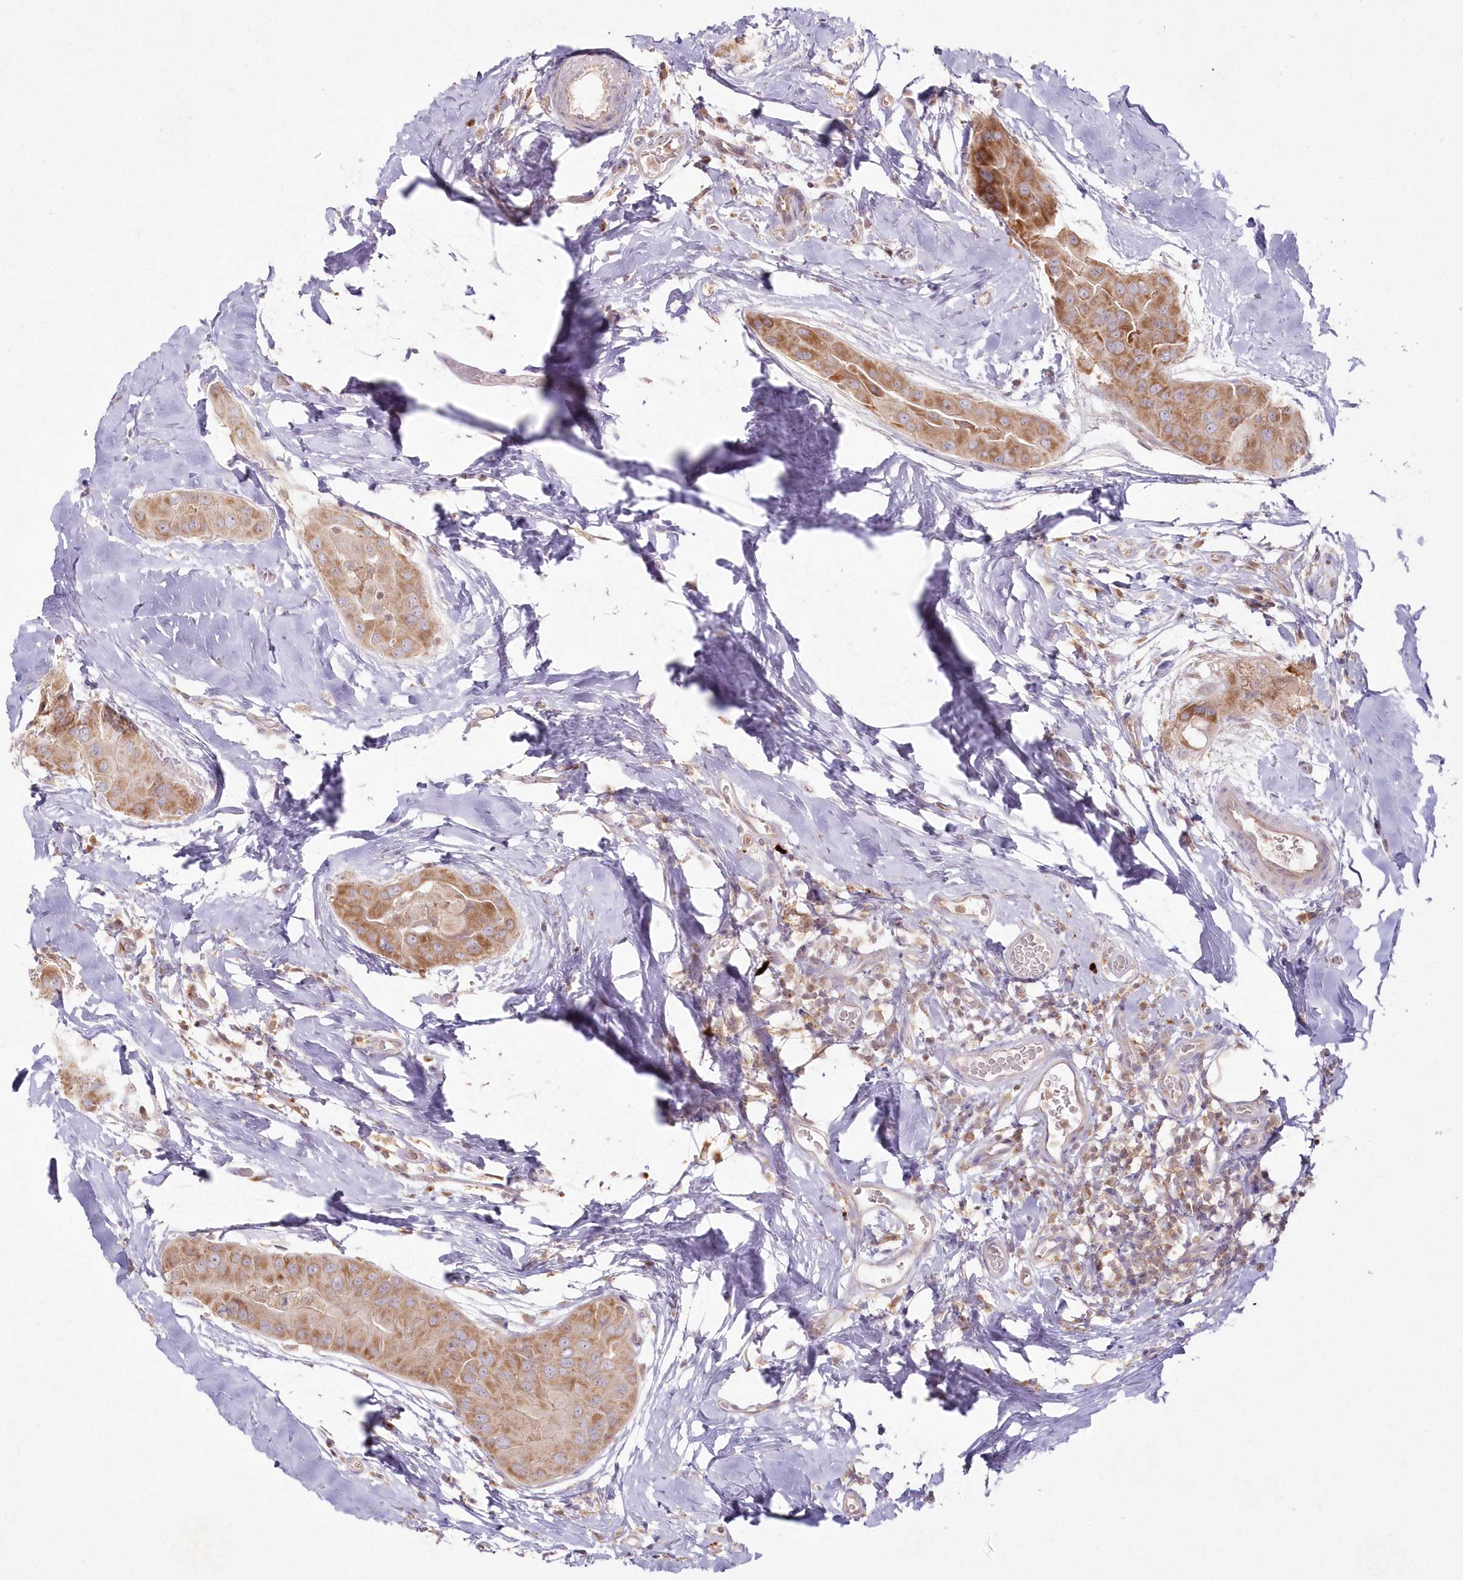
{"staining": {"intensity": "moderate", "quantity": ">75%", "location": "cytoplasmic/membranous"}, "tissue": "thyroid cancer", "cell_type": "Tumor cells", "image_type": "cancer", "snomed": [{"axis": "morphology", "description": "Papillary adenocarcinoma, NOS"}, {"axis": "topography", "description": "Thyroid gland"}], "caption": "DAB (3,3'-diaminobenzidine) immunohistochemical staining of human thyroid cancer (papillary adenocarcinoma) displays moderate cytoplasmic/membranous protein positivity in about >75% of tumor cells.", "gene": "ARSB", "patient": {"sex": "male", "age": 33}}